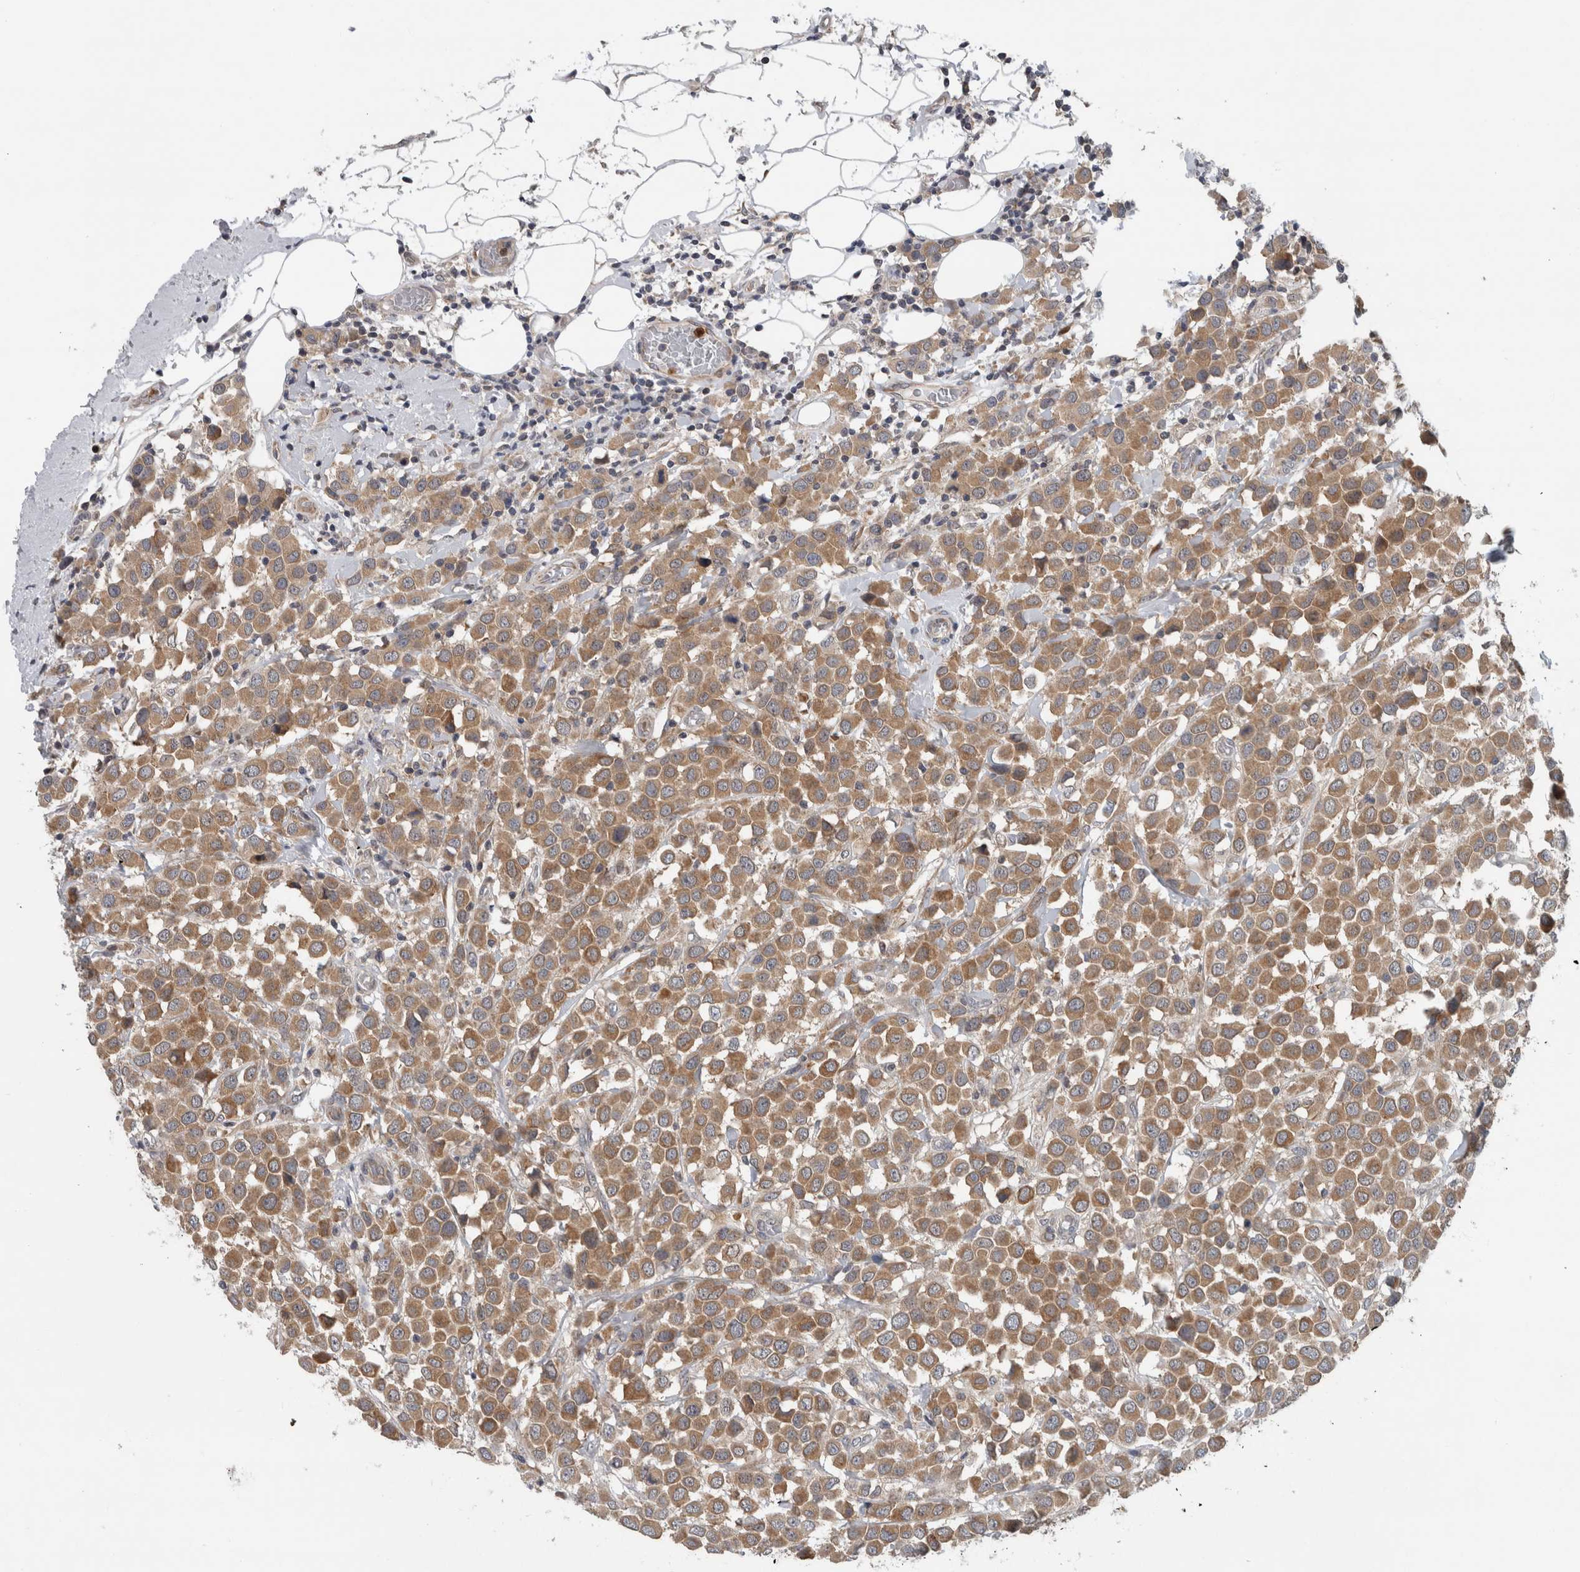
{"staining": {"intensity": "moderate", "quantity": ">75%", "location": "cytoplasmic/membranous"}, "tissue": "breast cancer", "cell_type": "Tumor cells", "image_type": "cancer", "snomed": [{"axis": "morphology", "description": "Duct carcinoma"}, {"axis": "topography", "description": "Breast"}], "caption": "Immunohistochemistry (IHC) of breast infiltrating ductal carcinoma exhibits medium levels of moderate cytoplasmic/membranous positivity in approximately >75% of tumor cells. (Stains: DAB in brown, nuclei in blue, Microscopy: brightfield microscopy at high magnification).", "gene": "PDCD2", "patient": {"sex": "female", "age": 61}}